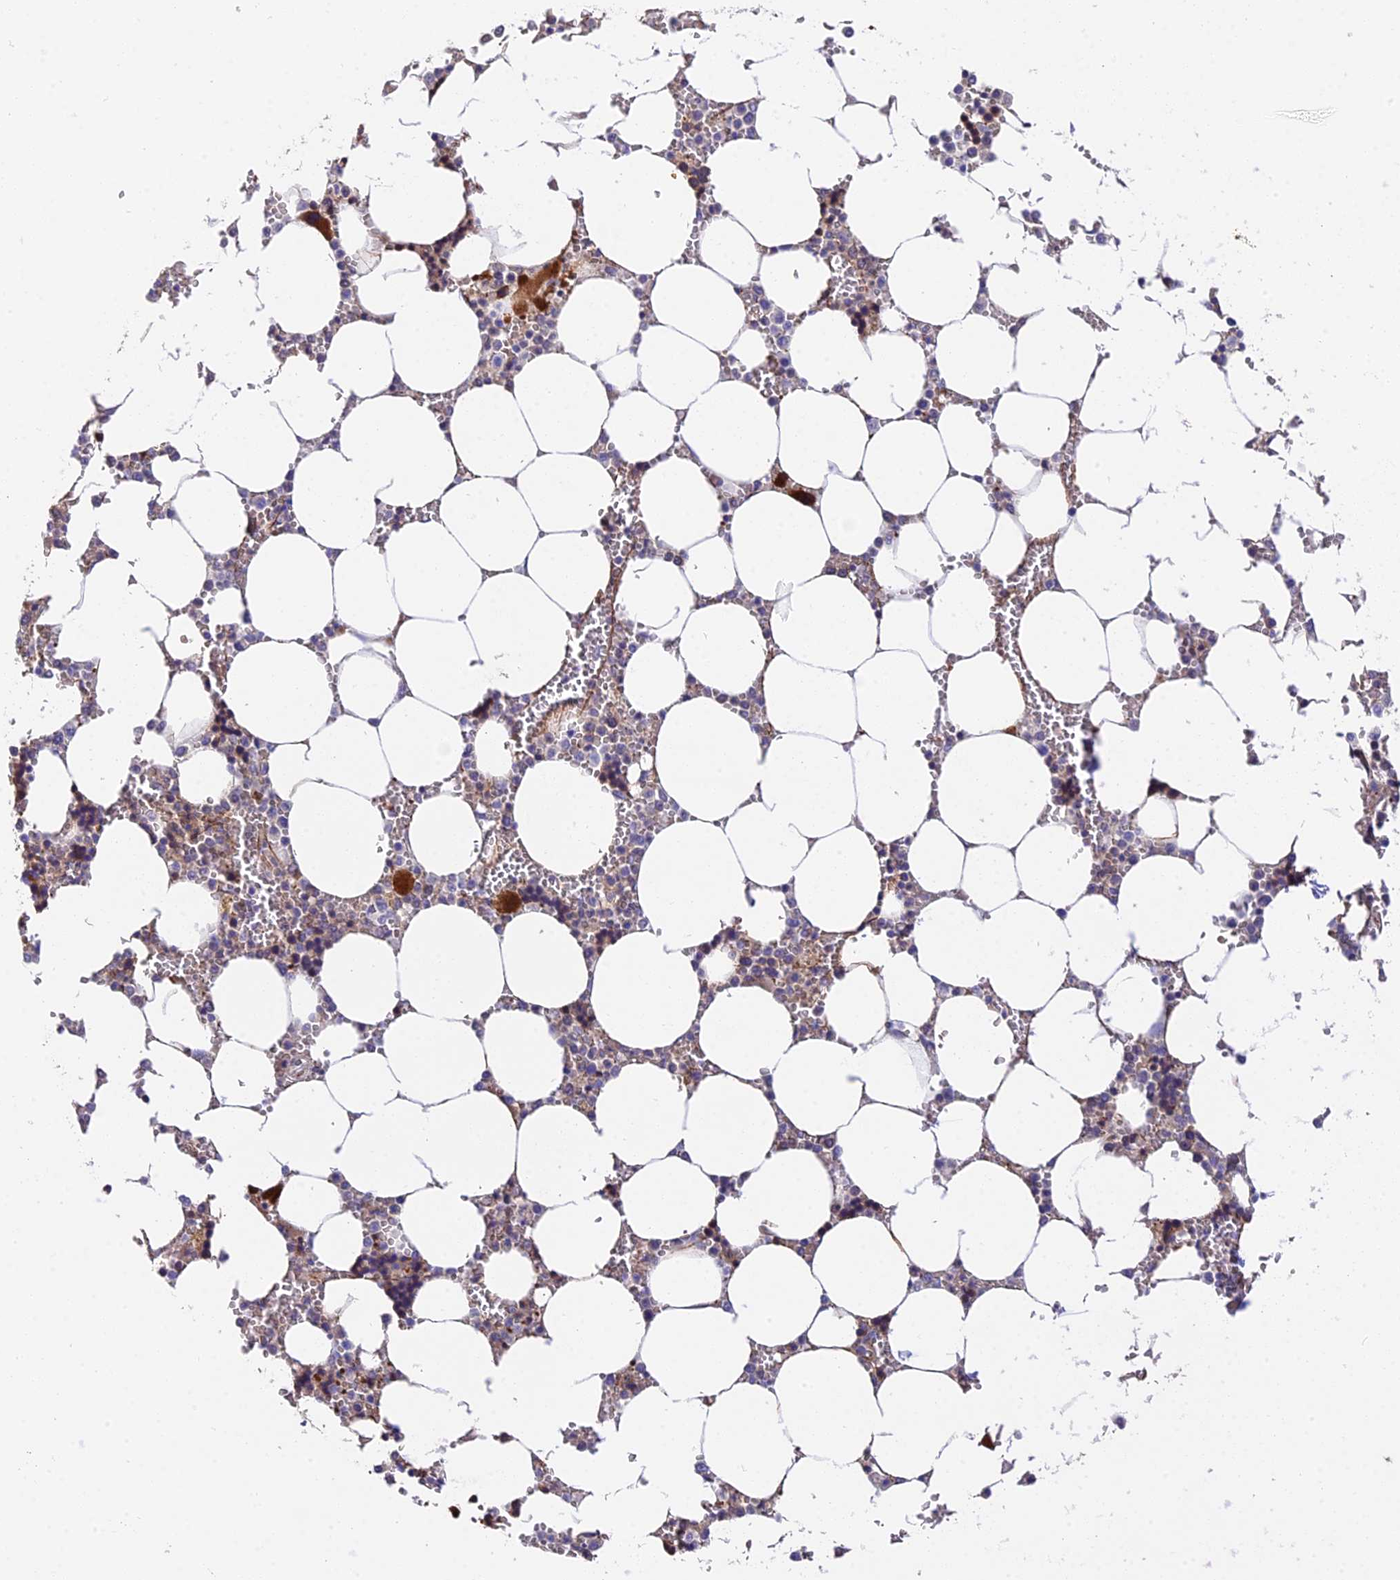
{"staining": {"intensity": "strong", "quantity": "<25%", "location": "cytoplasmic/membranous"}, "tissue": "bone marrow", "cell_type": "Hematopoietic cells", "image_type": "normal", "snomed": [{"axis": "morphology", "description": "Normal tissue, NOS"}, {"axis": "topography", "description": "Bone marrow"}], "caption": "Brown immunohistochemical staining in unremarkable human bone marrow displays strong cytoplasmic/membranous expression in about <25% of hematopoietic cells. (IHC, brightfield microscopy, high magnification).", "gene": "TRMT1", "patient": {"sex": "male", "age": 64}}